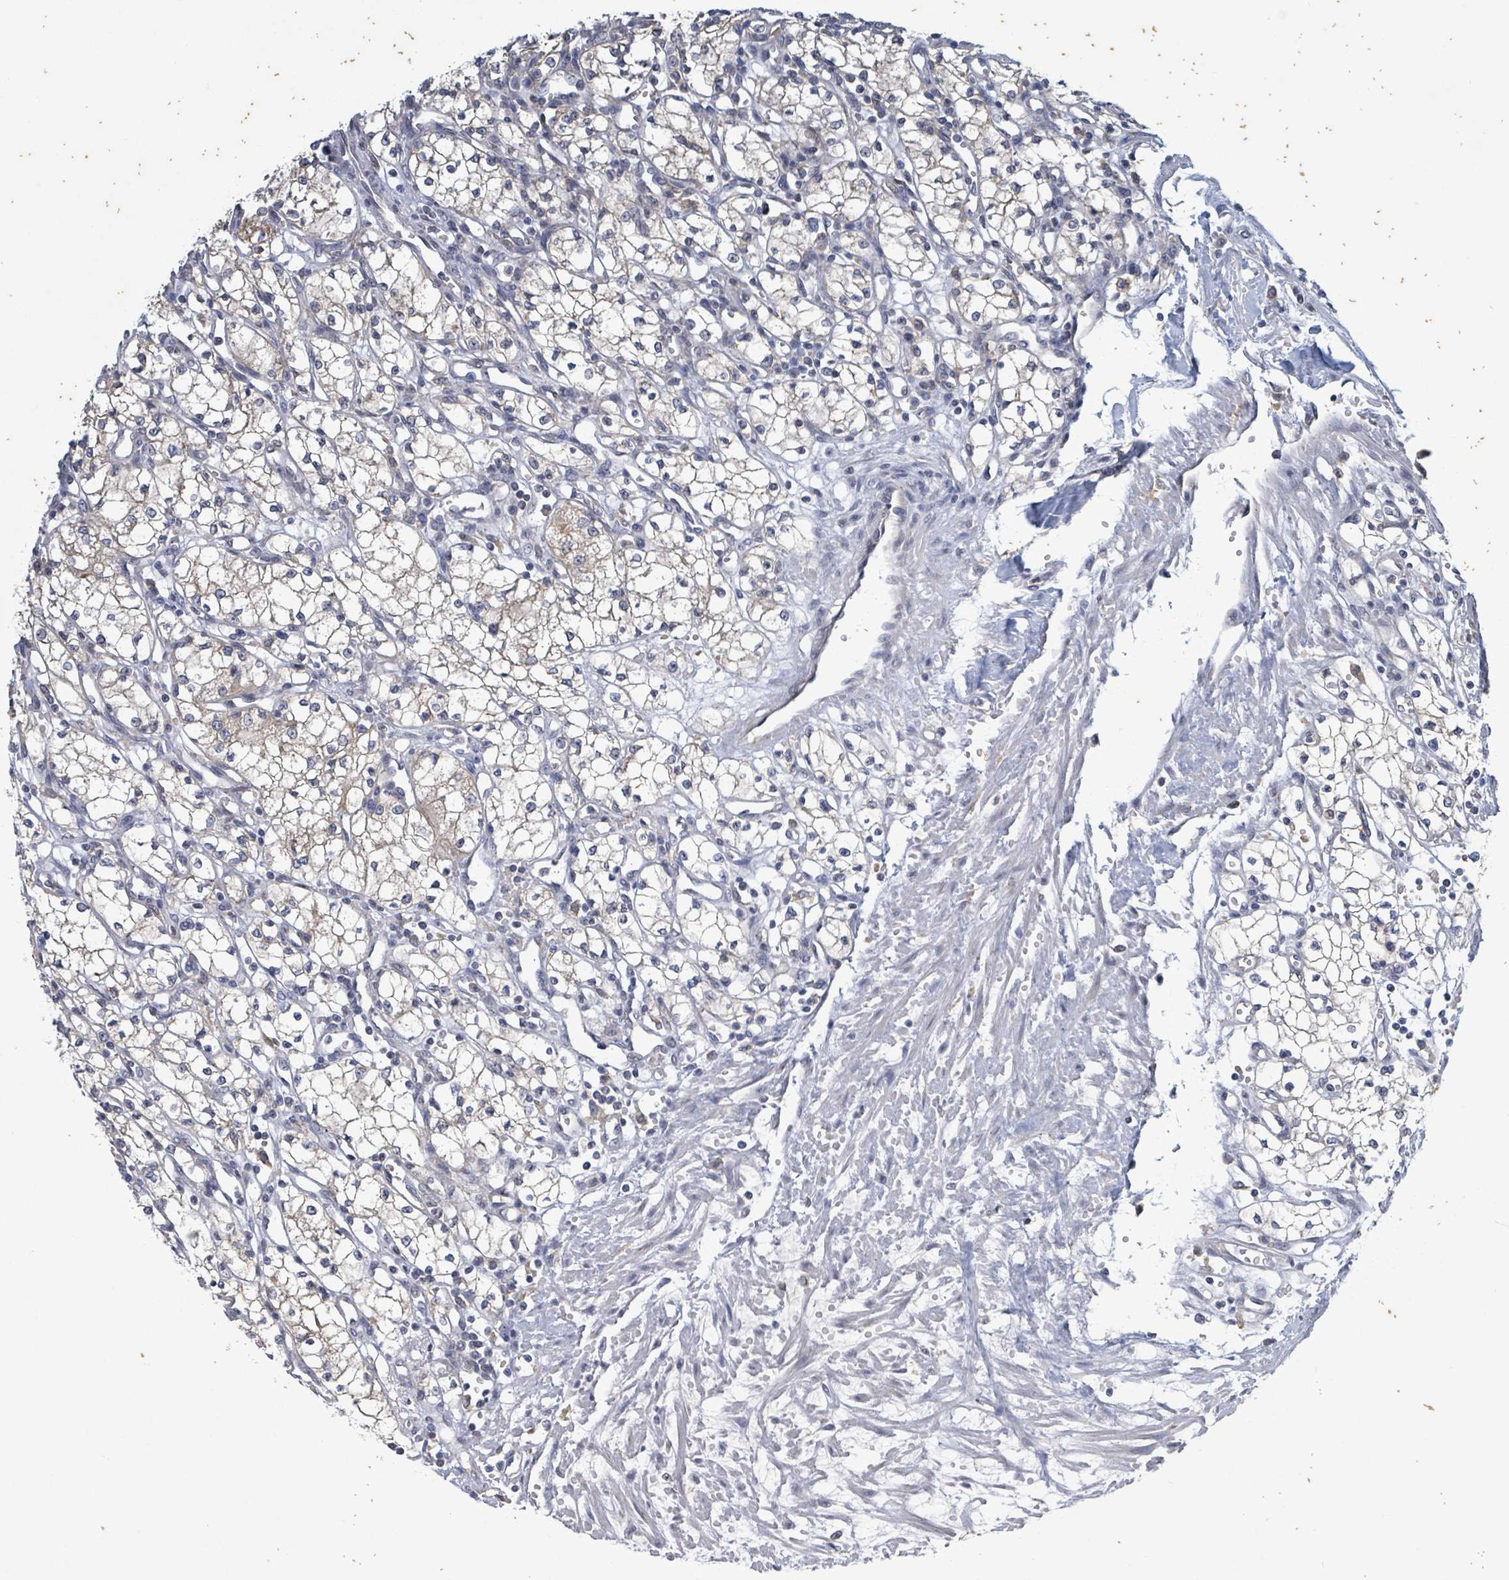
{"staining": {"intensity": "weak", "quantity": "<25%", "location": "cytoplasmic/membranous"}, "tissue": "renal cancer", "cell_type": "Tumor cells", "image_type": "cancer", "snomed": [{"axis": "morphology", "description": "Adenocarcinoma, NOS"}, {"axis": "topography", "description": "Kidney"}], "caption": "Tumor cells show no significant protein staining in renal cancer.", "gene": "ATP13A1", "patient": {"sex": "male", "age": 59}}